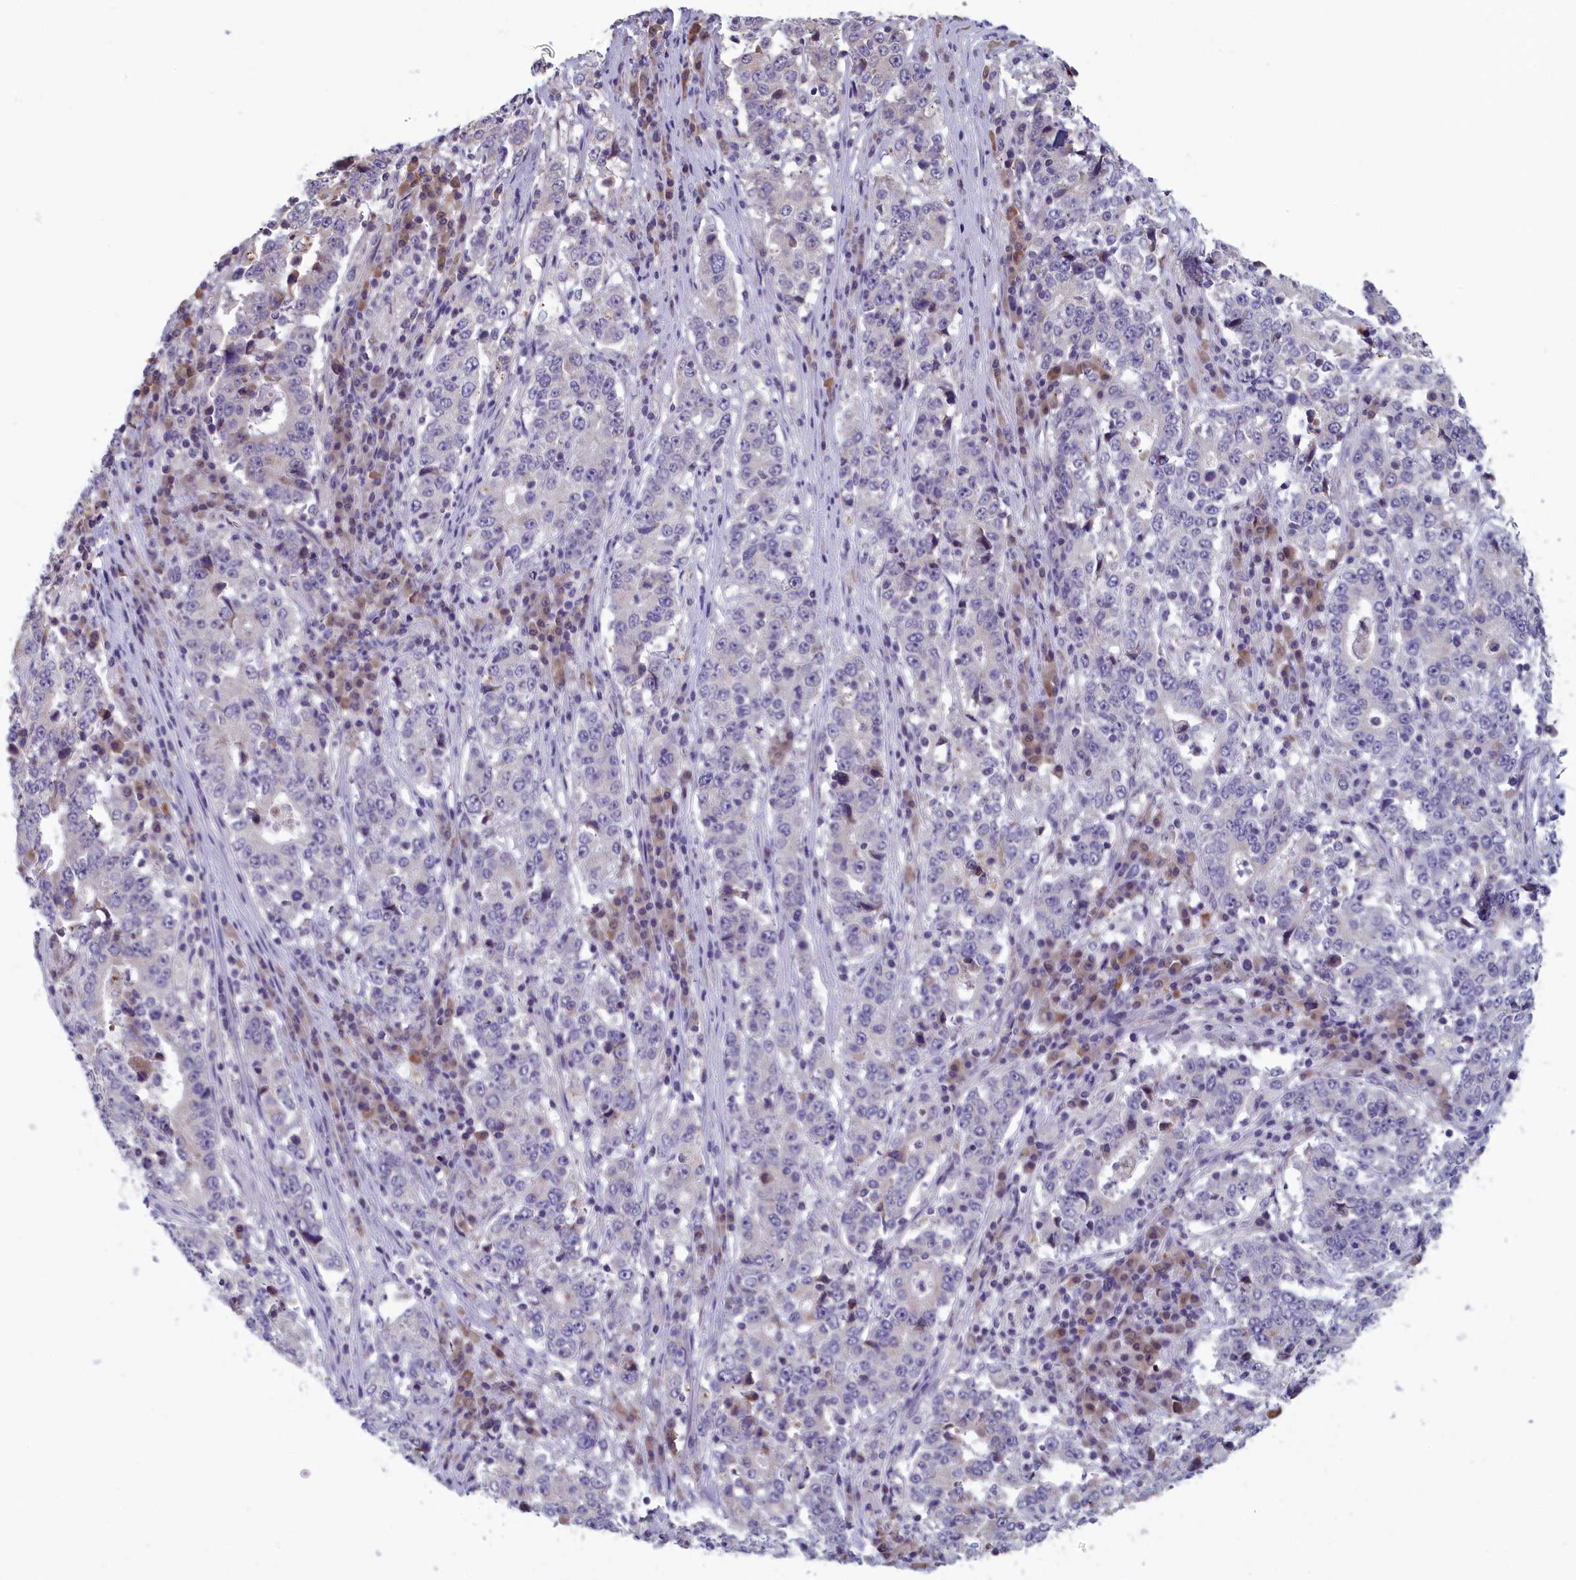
{"staining": {"intensity": "negative", "quantity": "none", "location": "none"}, "tissue": "stomach cancer", "cell_type": "Tumor cells", "image_type": "cancer", "snomed": [{"axis": "morphology", "description": "Adenocarcinoma, NOS"}, {"axis": "topography", "description": "Stomach"}], "caption": "Tumor cells are negative for protein expression in human adenocarcinoma (stomach).", "gene": "MRI1", "patient": {"sex": "male", "age": 59}}